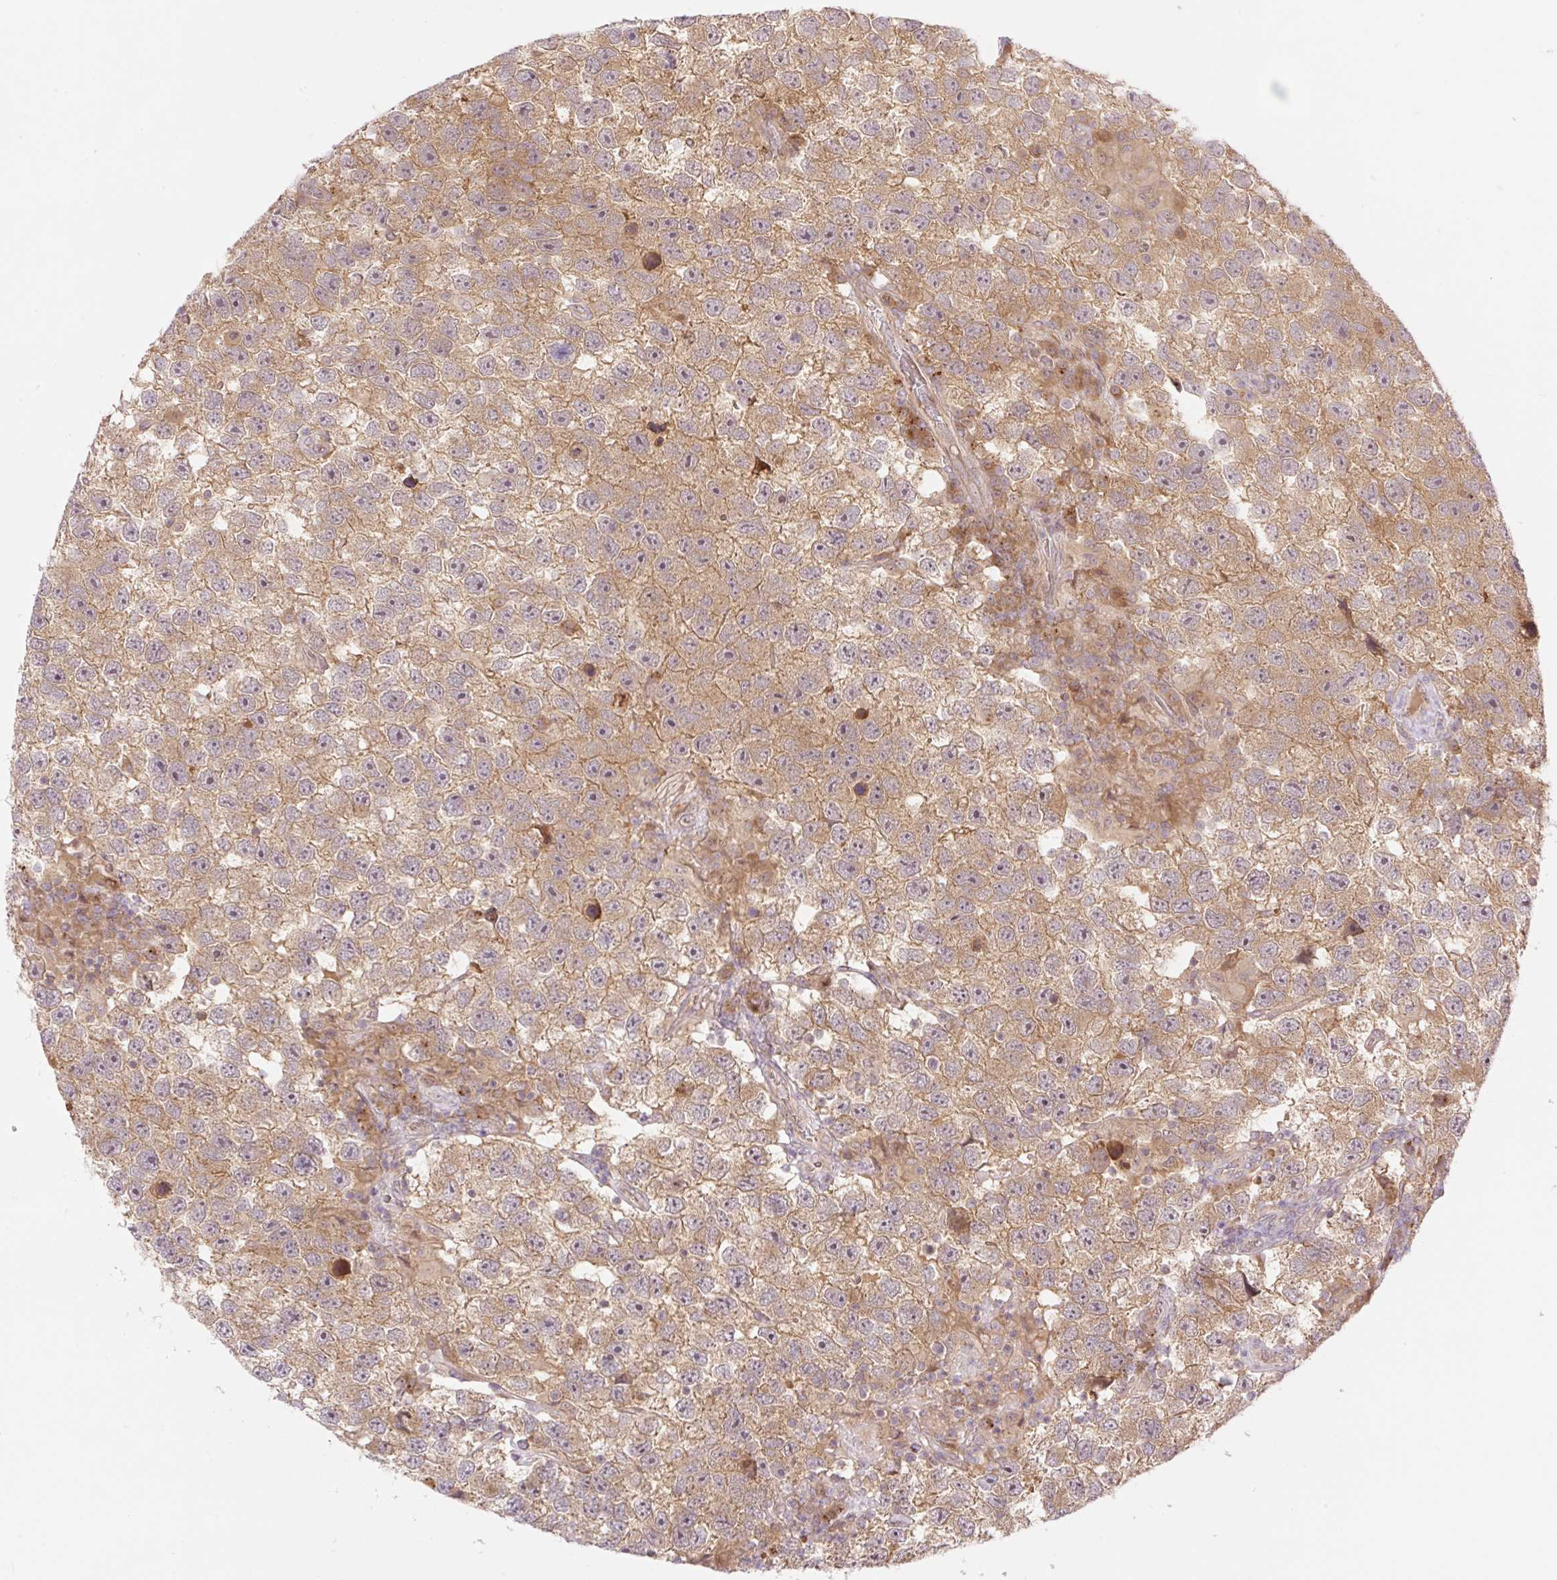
{"staining": {"intensity": "moderate", "quantity": ">75%", "location": "cytoplasmic/membranous"}, "tissue": "testis cancer", "cell_type": "Tumor cells", "image_type": "cancer", "snomed": [{"axis": "morphology", "description": "Seminoma, NOS"}, {"axis": "topography", "description": "Testis"}], "caption": "Seminoma (testis) stained with a protein marker displays moderate staining in tumor cells.", "gene": "VPS25", "patient": {"sex": "male", "age": 26}}